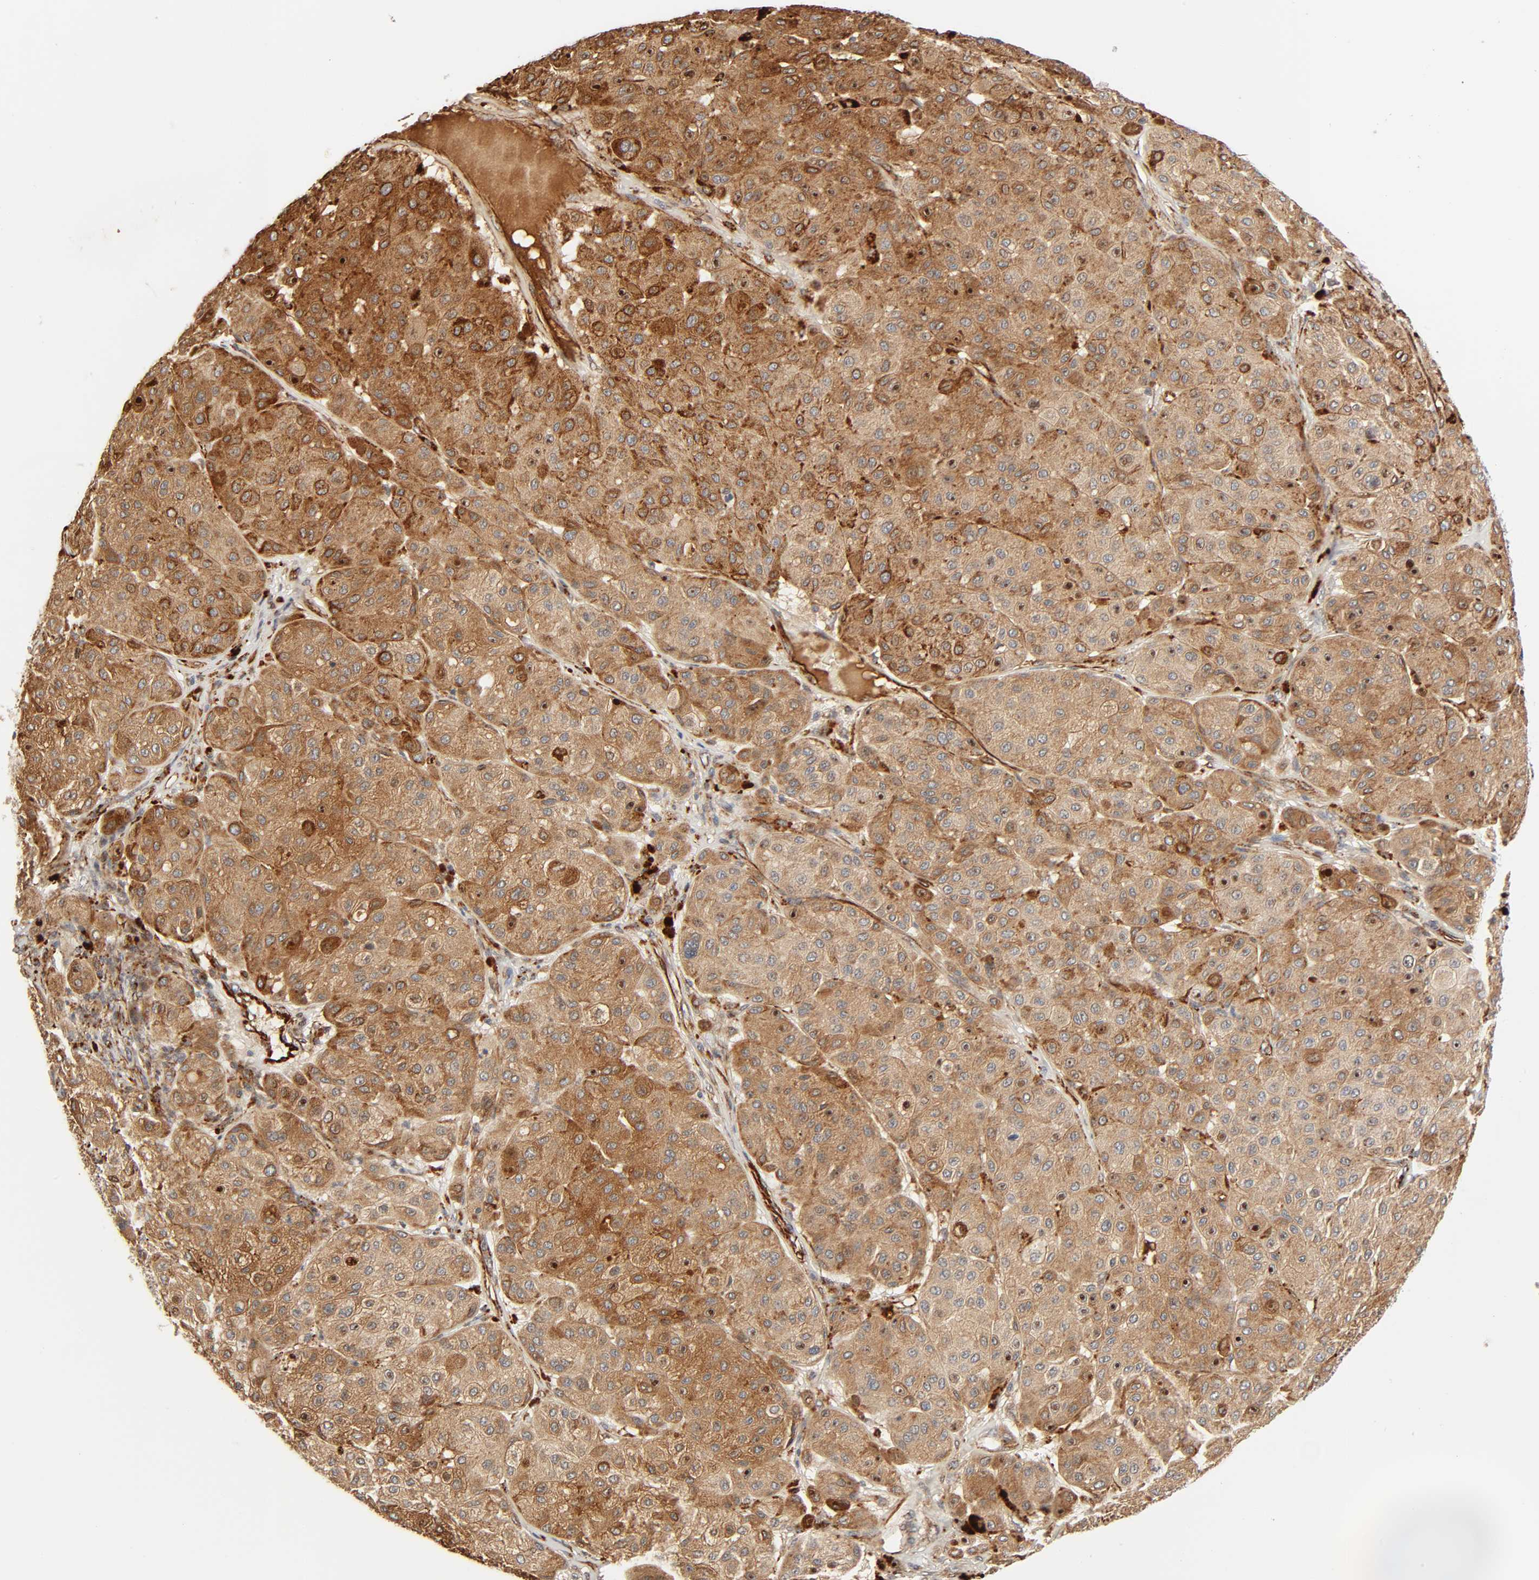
{"staining": {"intensity": "moderate", "quantity": ">75%", "location": "cytoplasmic/membranous"}, "tissue": "melanoma", "cell_type": "Tumor cells", "image_type": "cancer", "snomed": [{"axis": "morphology", "description": "Normal tissue, NOS"}, {"axis": "morphology", "description": "Malignant melanoma, Metastatic site"}, {"axis": "topography", "description": "Skin"}], "caption": "Melanoma tissue reveals moderate cytoplasmic/membranous positivity in about >75% of tumor cells", "gene": "REEP6", "patient": {"sex": "male", "age": 41}}